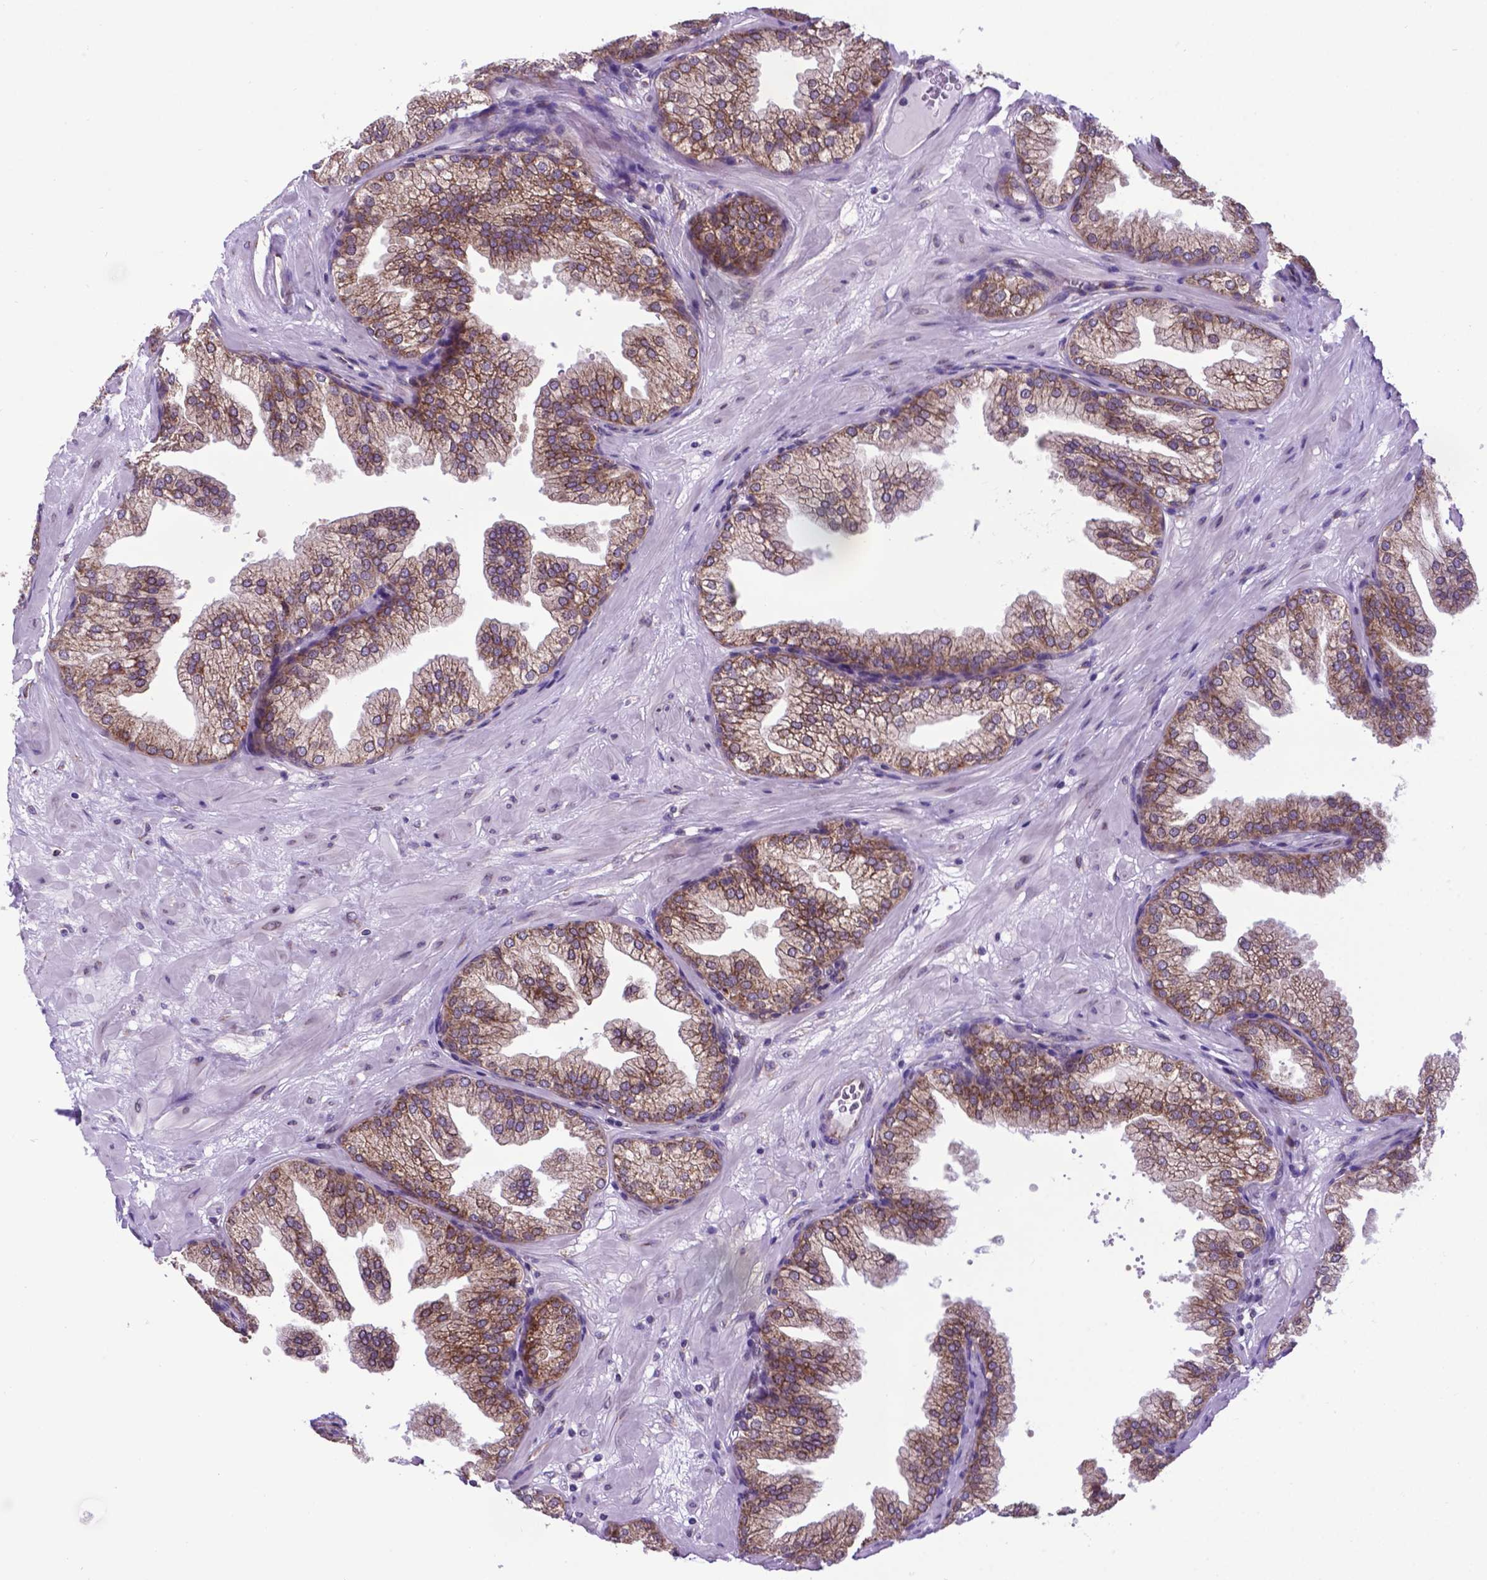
{"staining": {"intensity": "moderate", "quantity": "<25%", "location": "cytoplasmic/membranous"}, "tissue": "prostate", "cell_type": "Glandular cells", "image_type": "normal", "snomed": [{"axis": "morphology", "description": "Normal tissue, NOS"}, {"axis": "topography", "description": "Prostate"}], "caption": "Prostate stained for a protein reveals moderate cytoplasmic/membranous positivity in glandular cells.", "gene": "ENSG00000269590", "patient": {"sex": "male", "age": 37}}